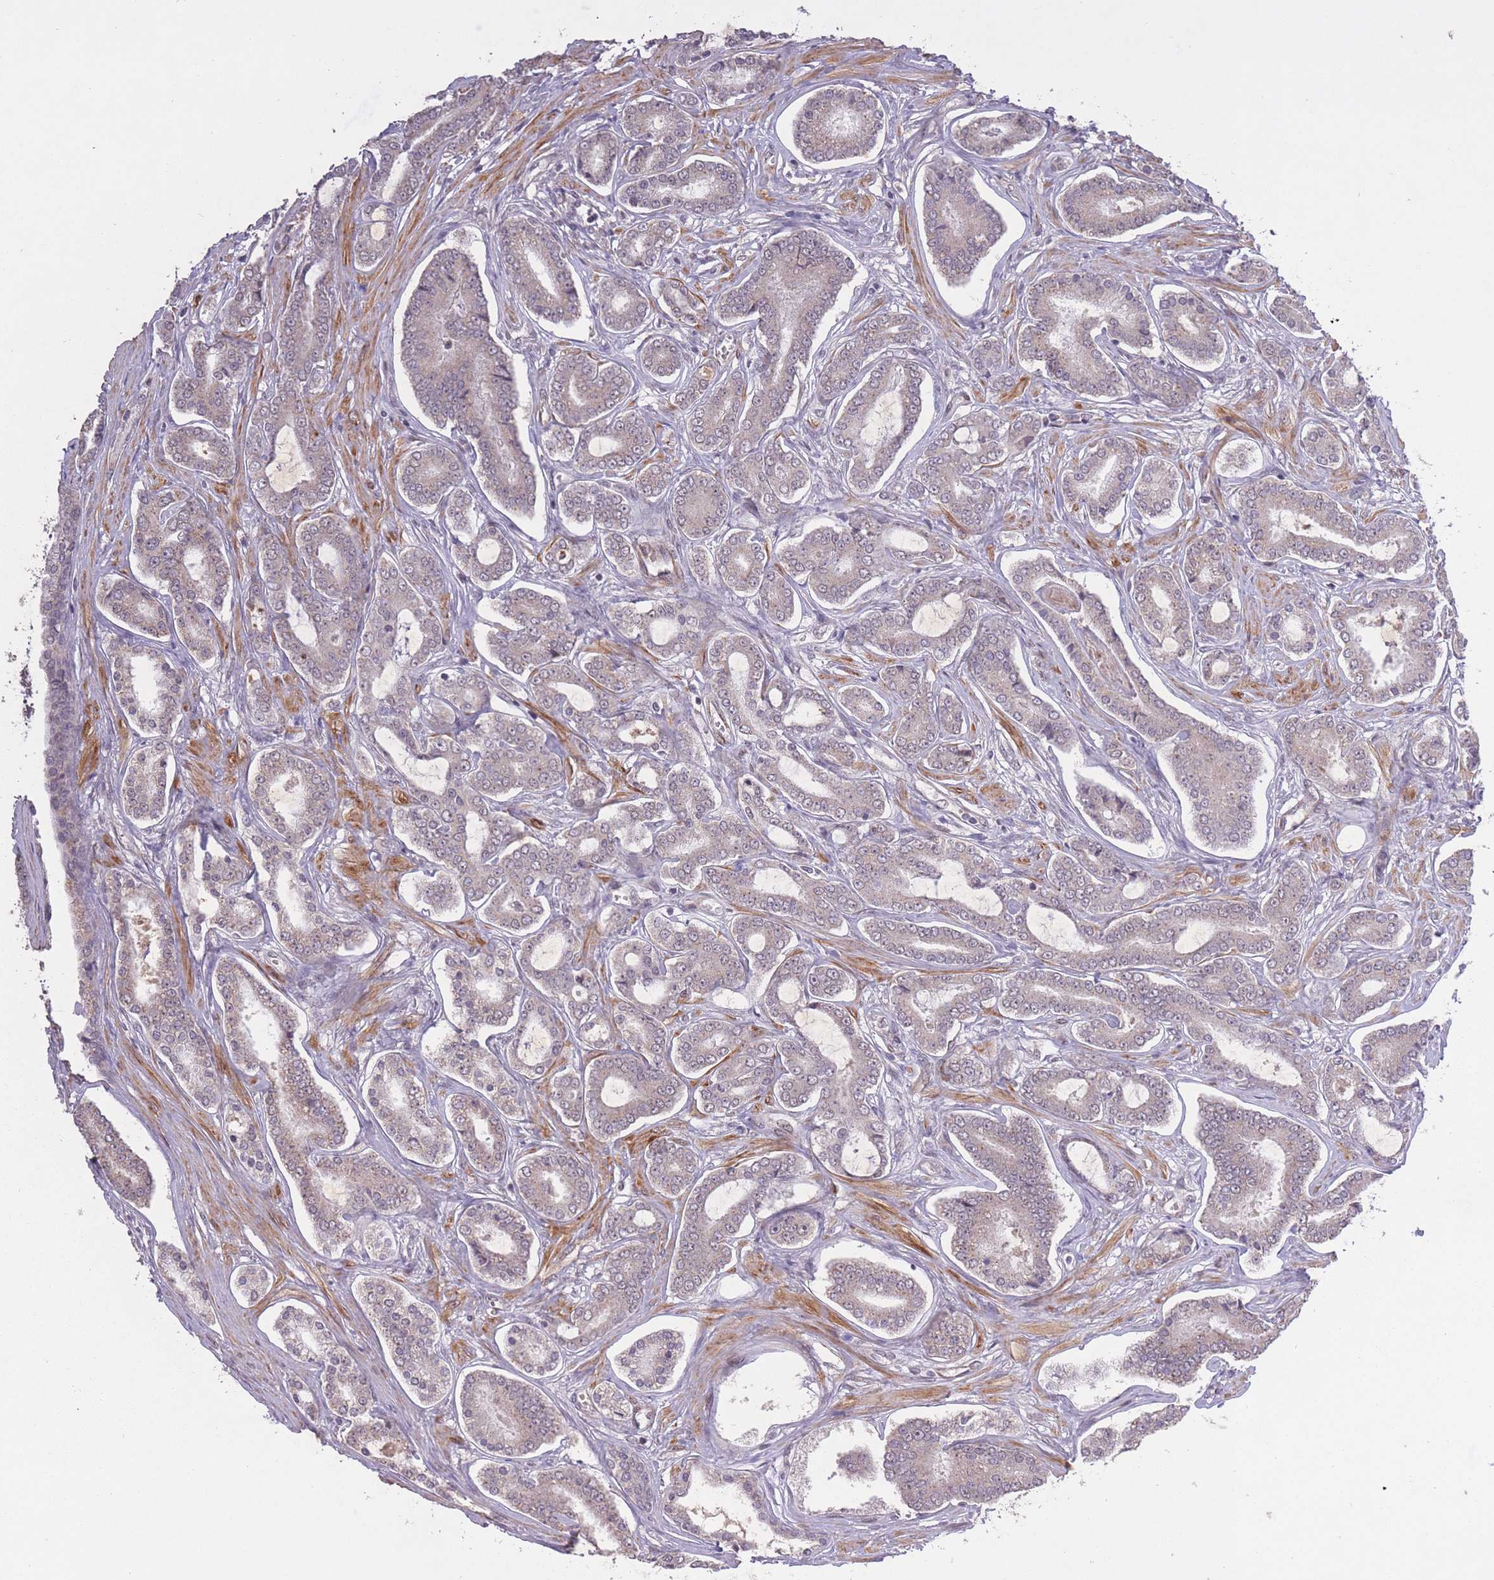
{"staining": {"intensity": "negative", "quantity": "none", "location": "none"}, "tissue": "prostate cancer", "cell_type": "Tumor cells", "image_type": "cancer", "snomed": [{"axis": "morphology", "description": "Adenocarcinoma, NOS"}, {"axis": "topography", "description": "Prostate and seminal vesicle, NOS"}], "caption": "An immunohistochemistry image of adenocarcinoma (prostate) is shown. There is no staining in tumor cells of adenocarcinoma (prostate).", "gene": "CBX6", "patient": {"sex": "male", "age": 76}}